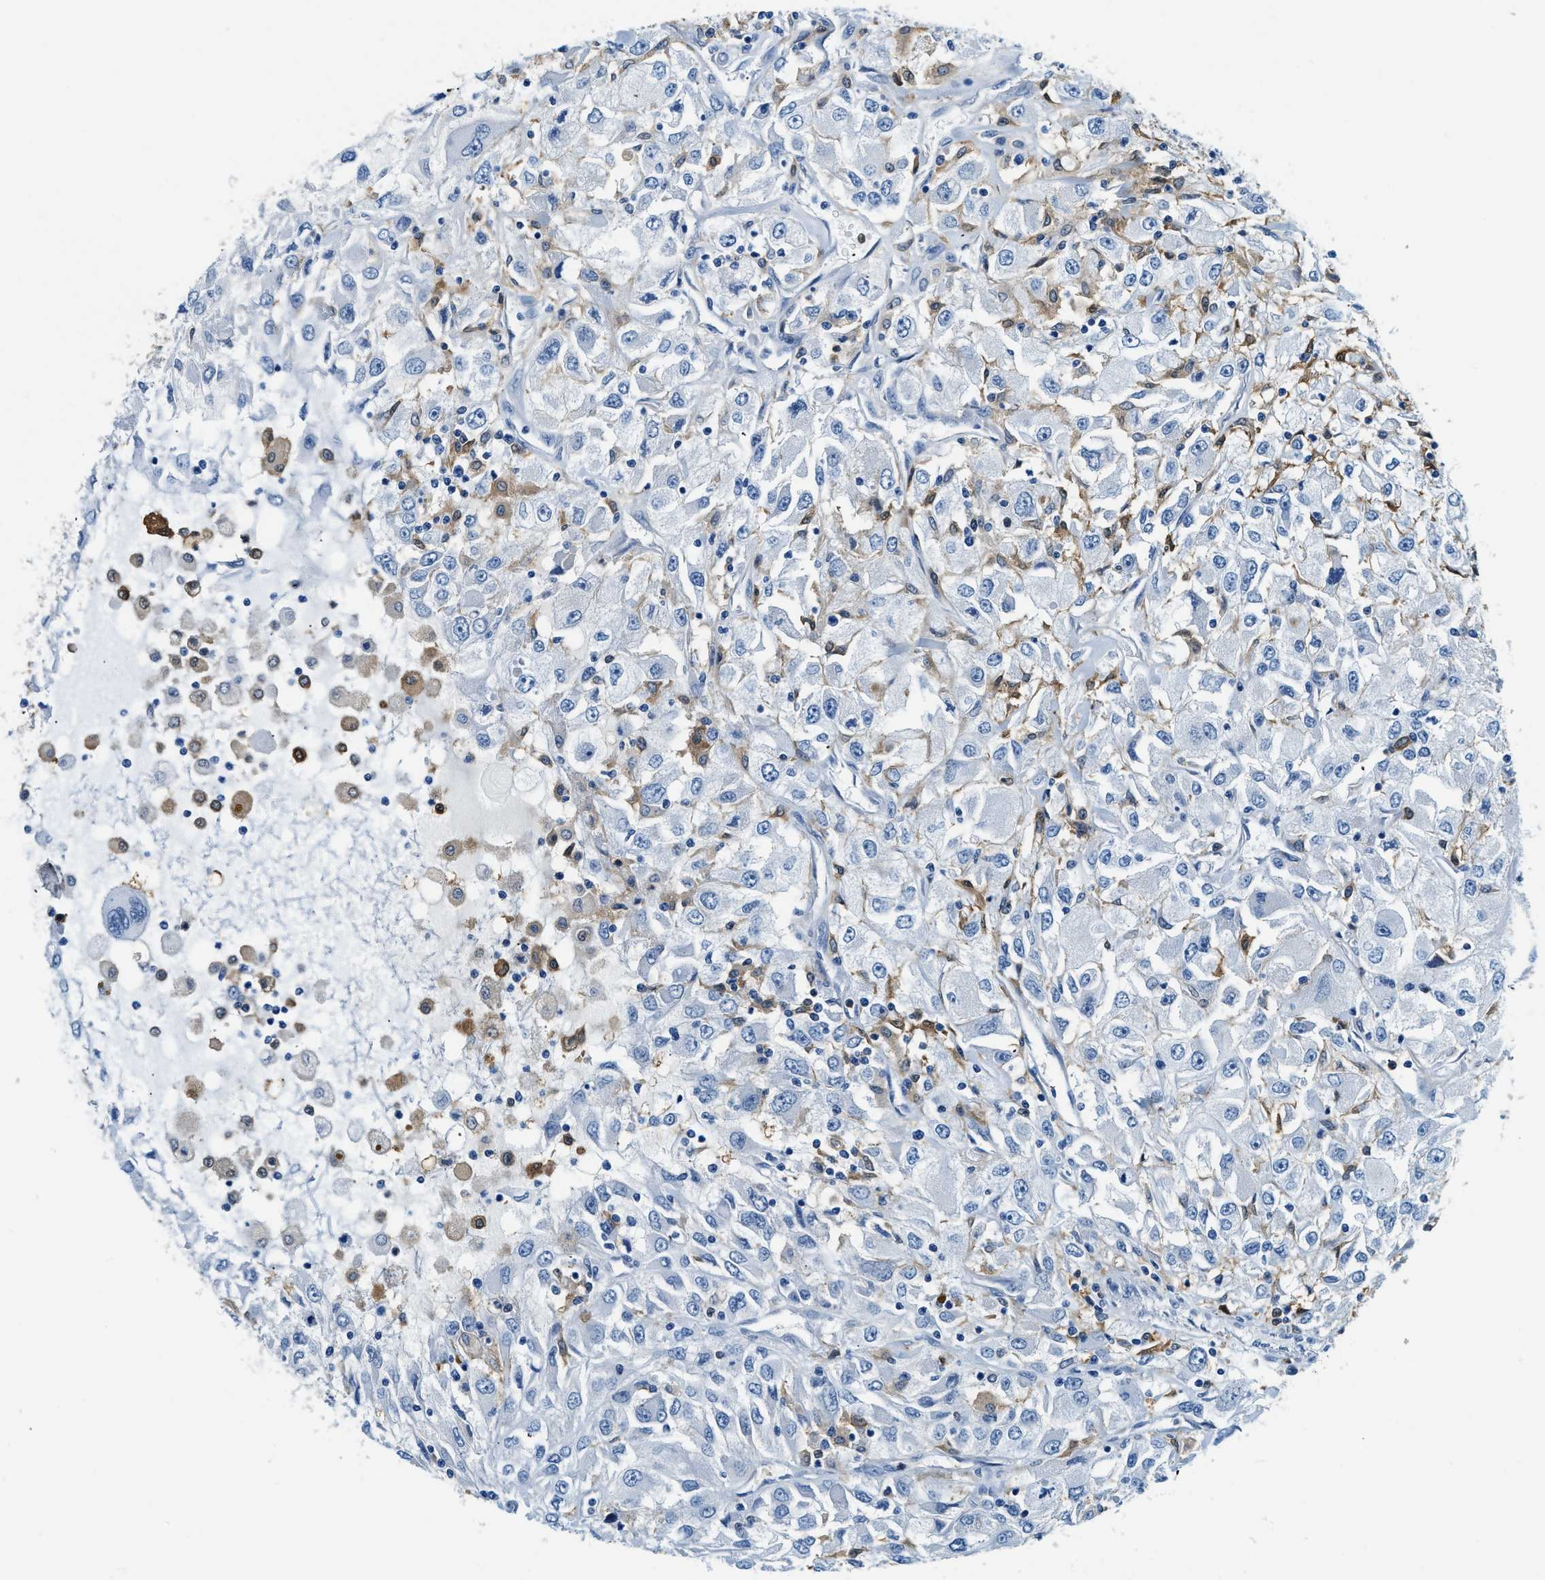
{"staining": {"intensity": "weak", "quantity": "<25%", "location": "cytoplasmic/membranous"}, "tissue": "renal cancer", "cell_type": "Tumor cells", "image_type": "cancer", "snomed": [{"axis": "morphology", "description": "Adenocarcinoma, NOS"}, {"axis": "topography", "description": "Kidney"}], "caption": "An image of adenocarcinoma (renal) stained for a protein exhibits no brown staining in tumor cells.", "gene": "CAPG", "patient": {"sex": "female", "age": 52}}